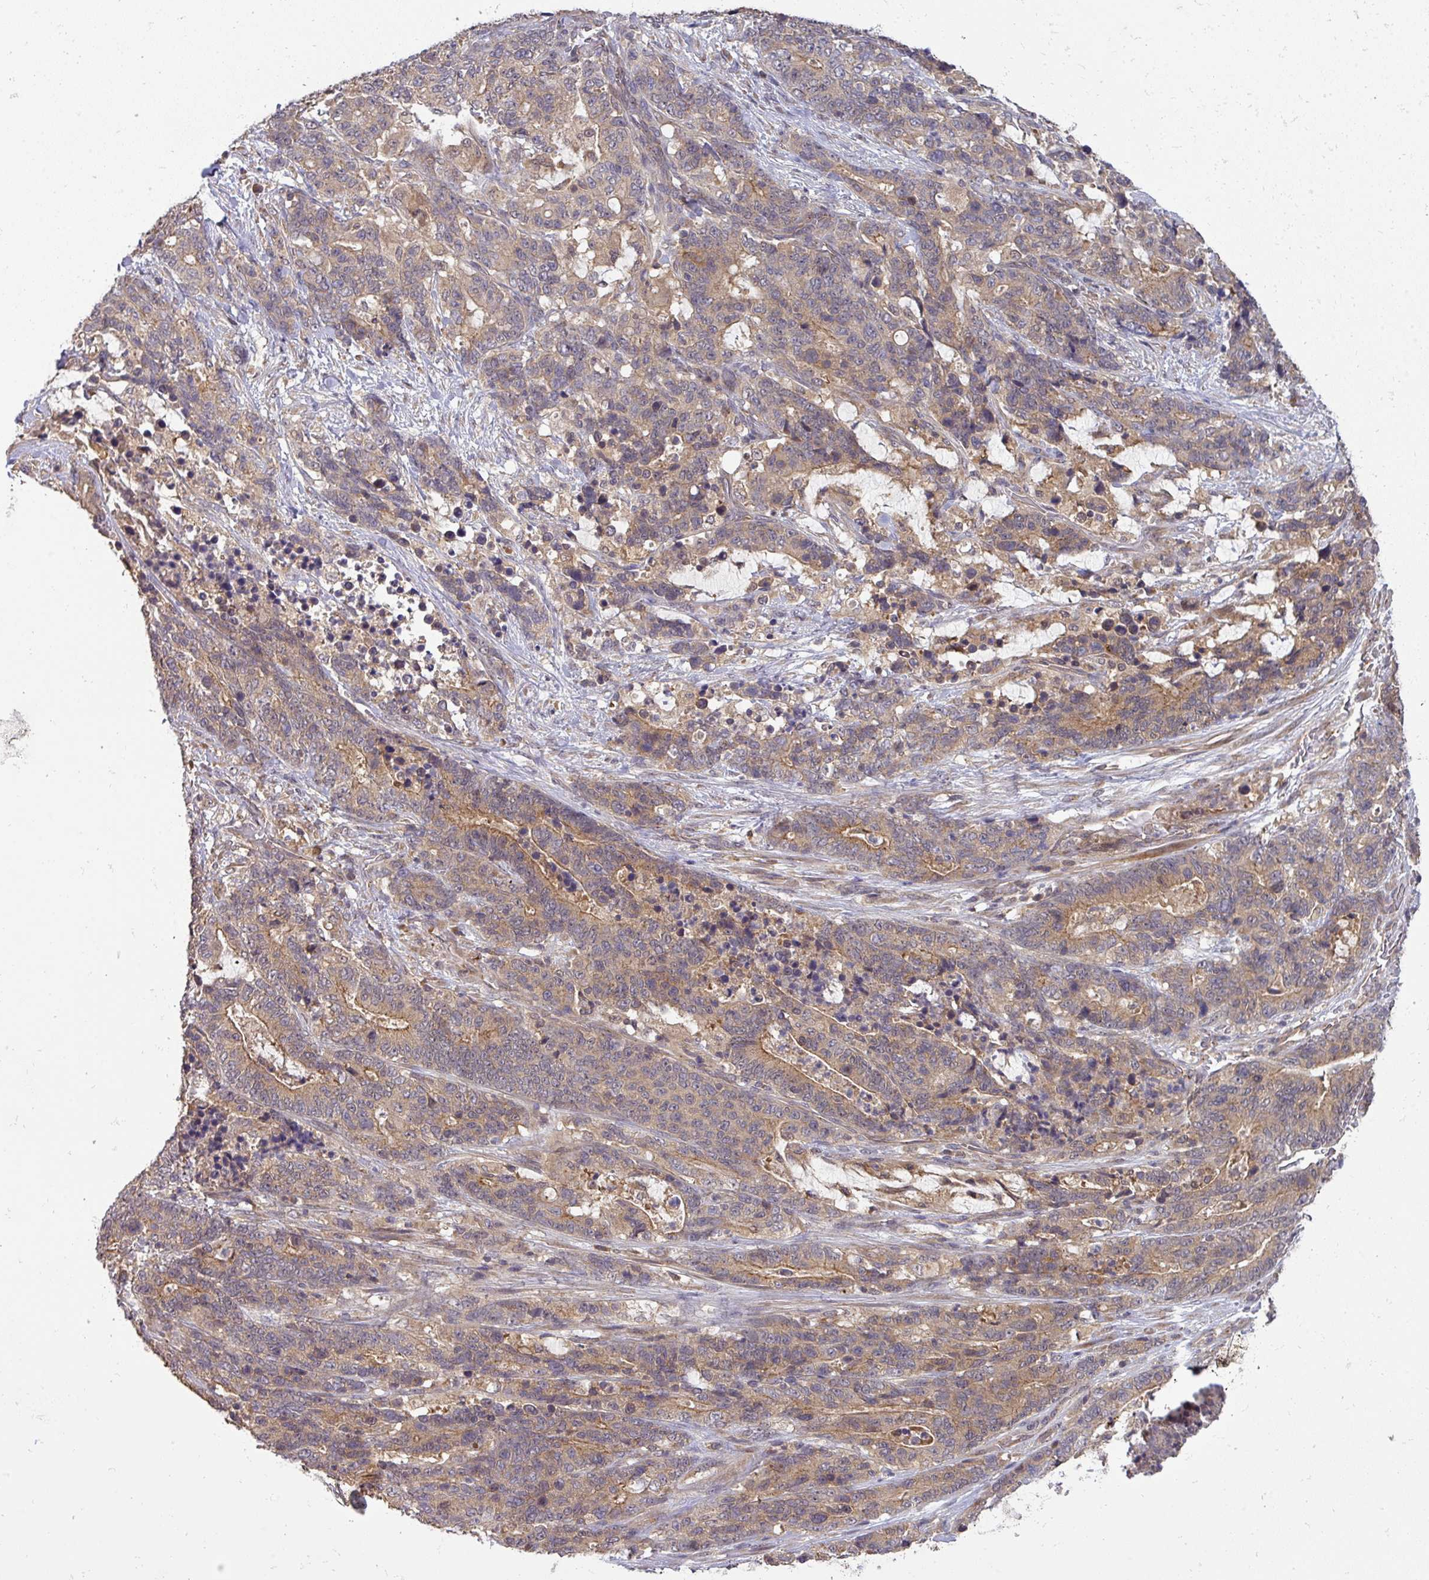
{"staining": {"intensity": "moderate", "quantity": "25%-75%", "location": "cytoplasmic/membranous"}, "tissue": "stomach cancer", "cell_type": "Tumor cells", "image_type": "cancer", "snomed": [{"axis": "morphology", "description": "Normal tissue, NOS"}, {"axis": "morphology", "description": "Adenocarcinoma, NOS"}, {"axis": "topography", "description": "Stomach"}], "caption": "A high-resolution image shows immunohistochemistry staining of adenocarcinoma (stomach), which reveals moderate cytoplasmic/membranous positivity in about 25%-75% of tumor cells.", "gene": "CCDC121", "patient": {"sex": "female", "age": 64}}